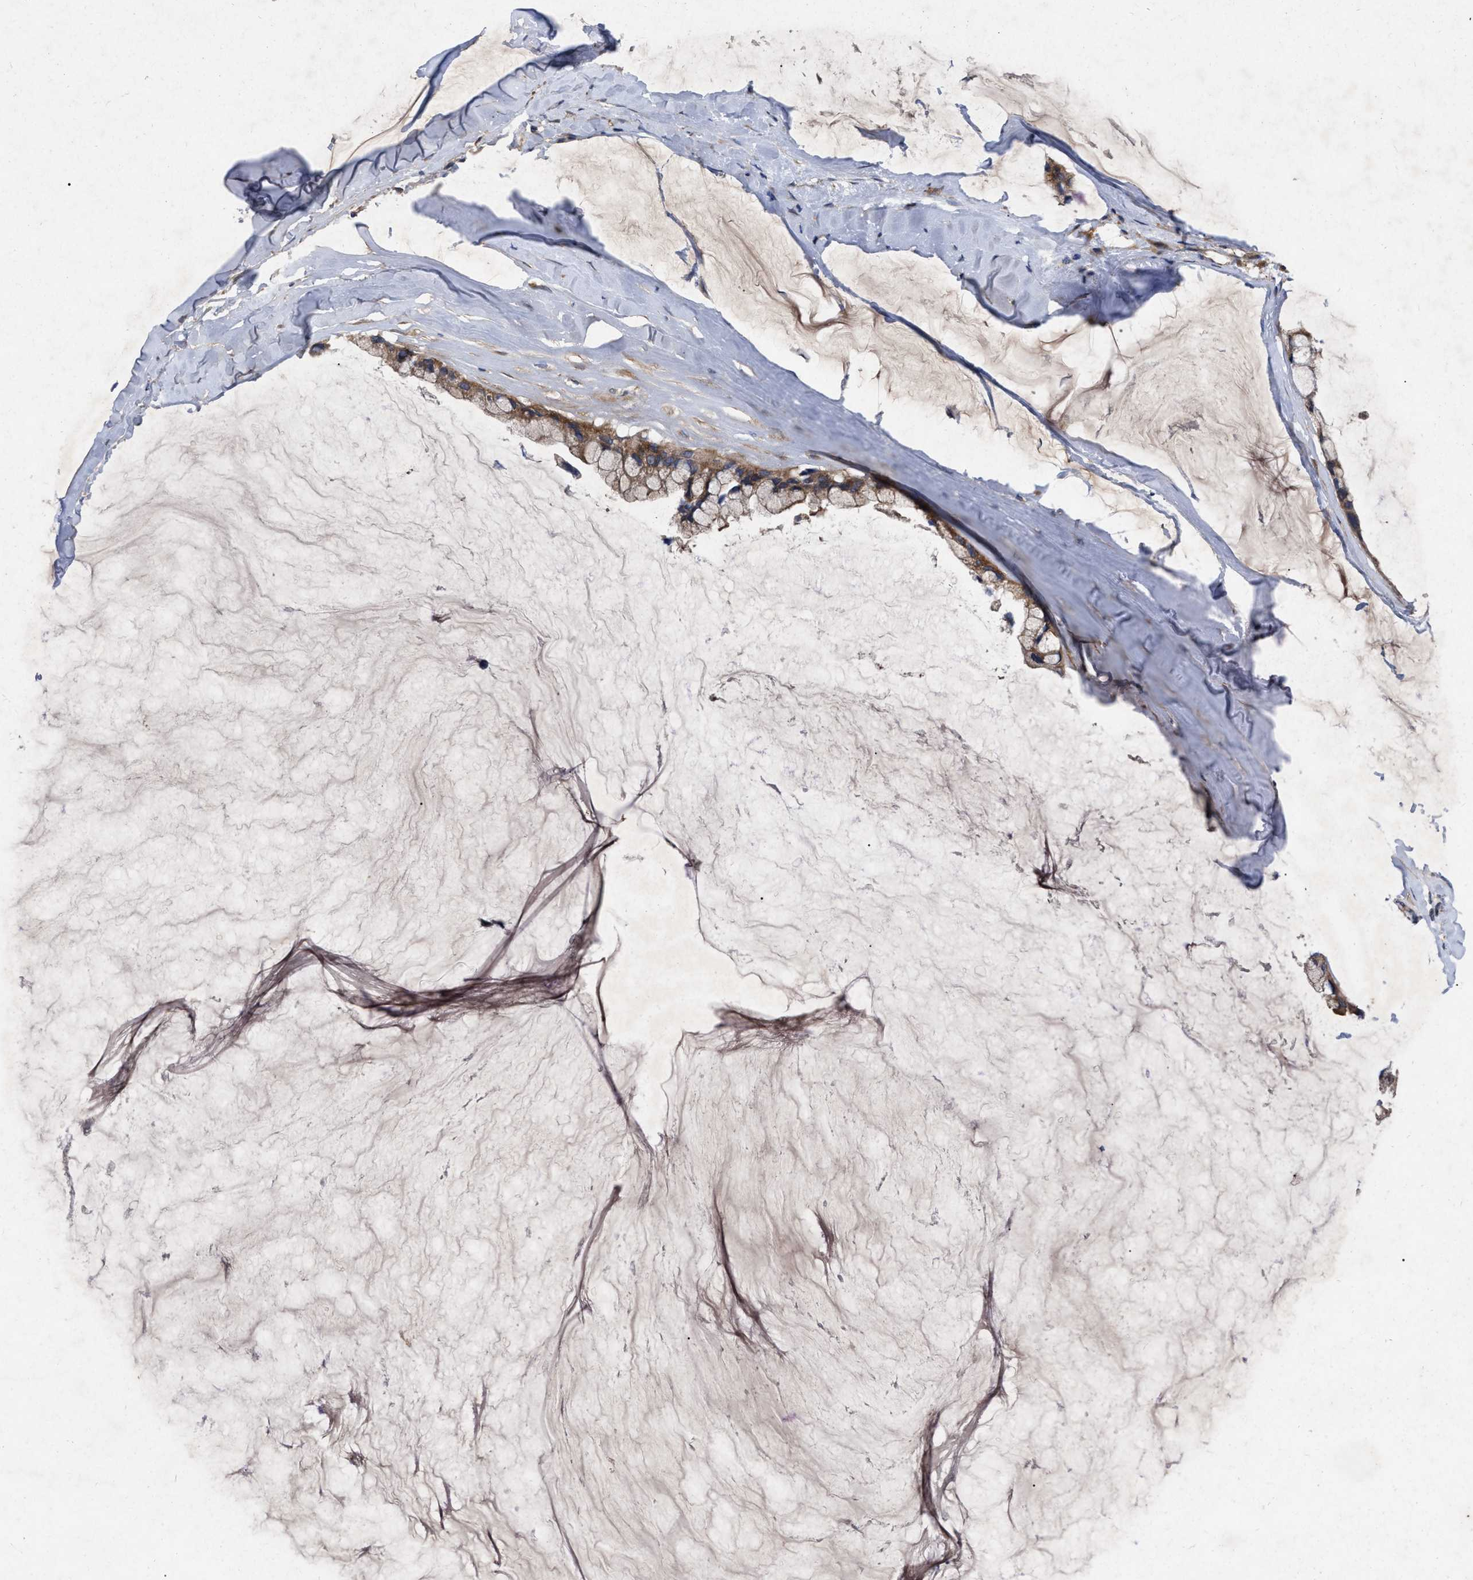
{"staining": {"intensity": "moderate", "quantity": ">75%", "location": "cytoplasmic/membranous"}, "tissue": "ovarian cancer", "cell_type": "Tumor cells", "image_type": "cancer", "snomed": [{"axis": "morphology", "description": "Cystadenocarcinoma, mucinous, NOS"}, {"axis": "topography", "description": "Ovary"}], "caption": "Brown immunohistochemical staining in mucinous cystadenocarcinoma (ovarian) demonstrates moderate cytoplasmic/membranous positivity in approximately >75% of tumor cells. (Stains: DAB in brown, nuclei in blue, Microscopy: brightfield microscopy at high magnification).", "gene": "CDKN2C", "patient": {"sex": "female", "age": 39}}